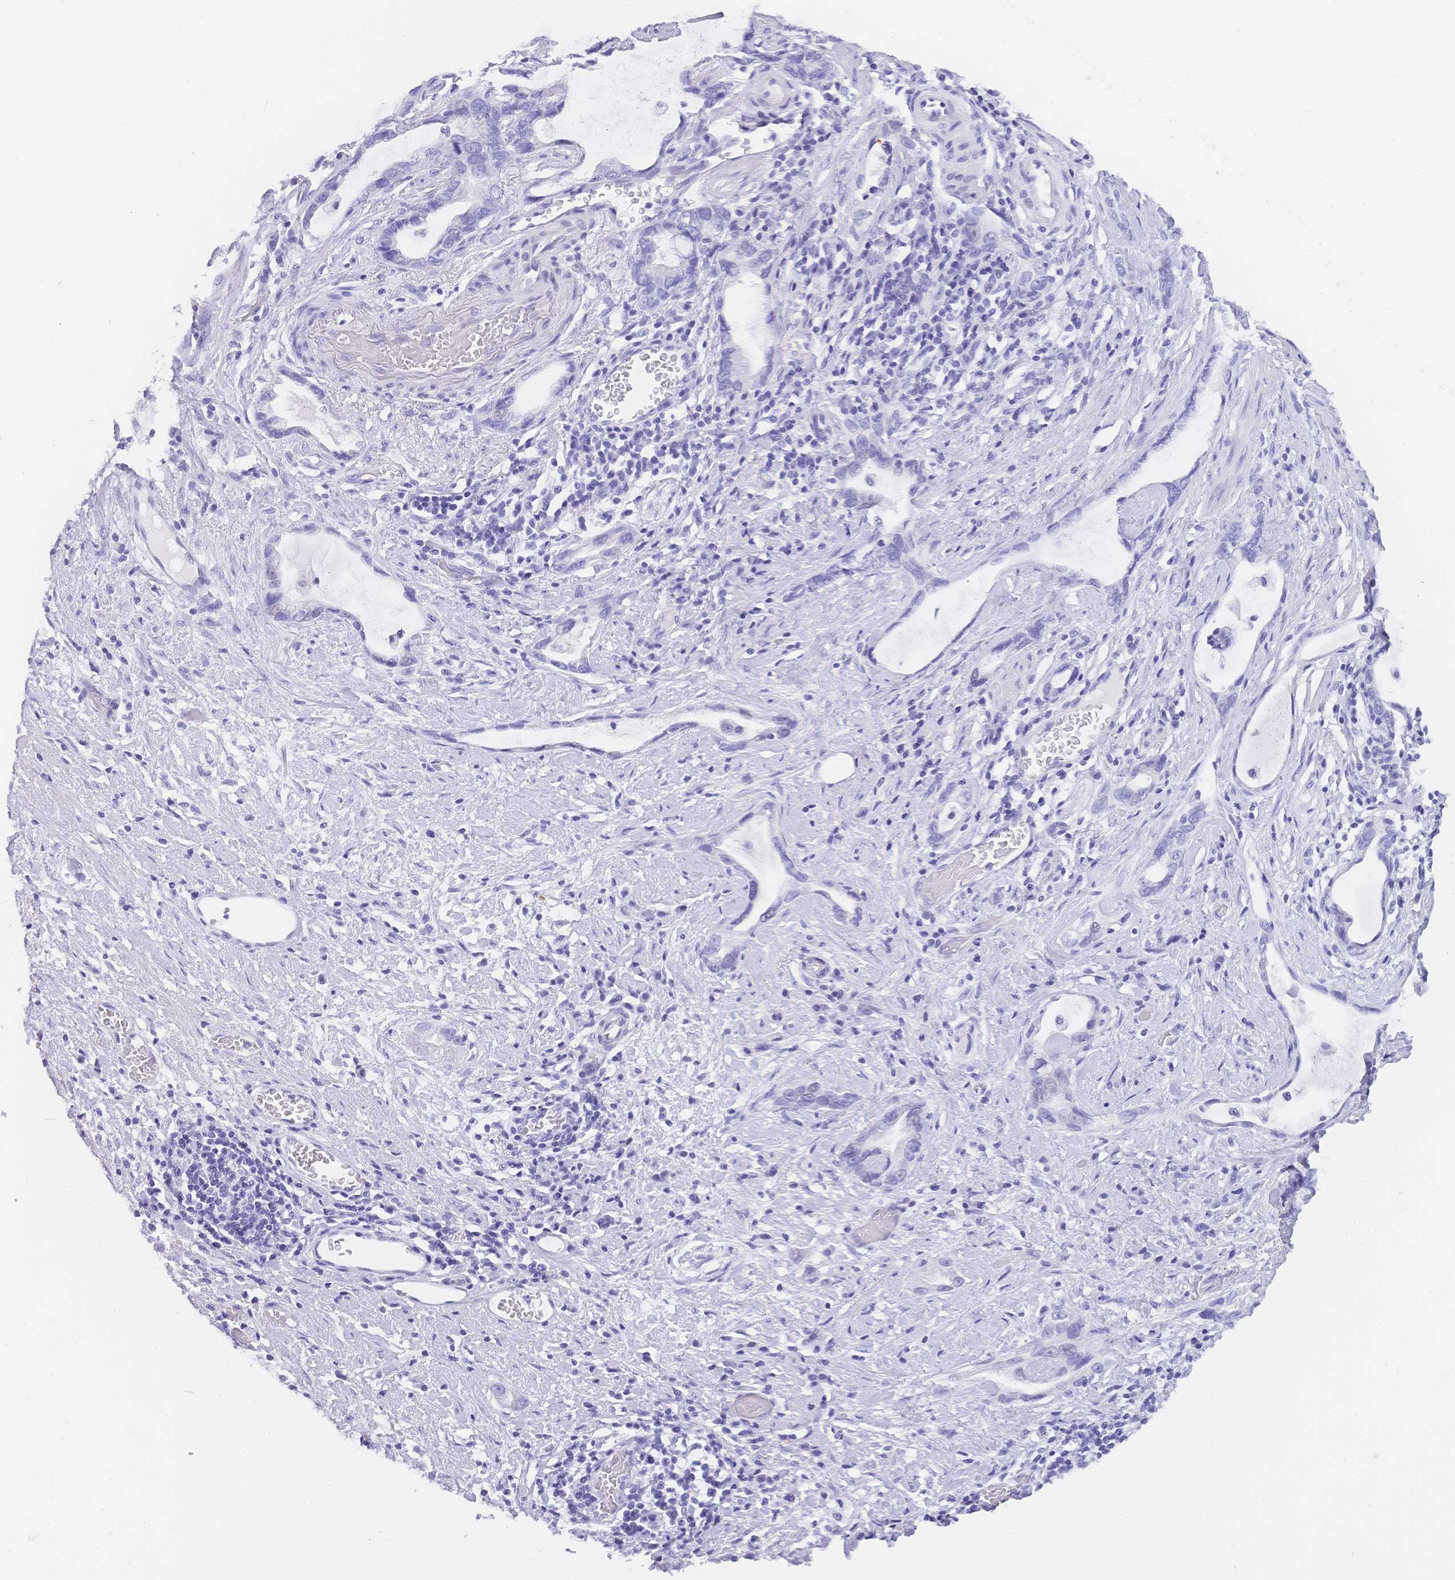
{"staining": {"intensity": "negative", "quantity": "none", "location": "none"}, "tissue": "stomach cancer", "cell_type": "Tumor cells", "image_type": "cancer", "snomed": [{"axis": "morphology", "description": "Adenocarcinoma, NOS"}, {"axis": "topography", "description": "Stomach"}], "caption": "Tumor cells show no significant protein positivity in stomach adenocarcinoma.", "gene": "MUC21", "patient": {"sex": "male", "age": 55}}